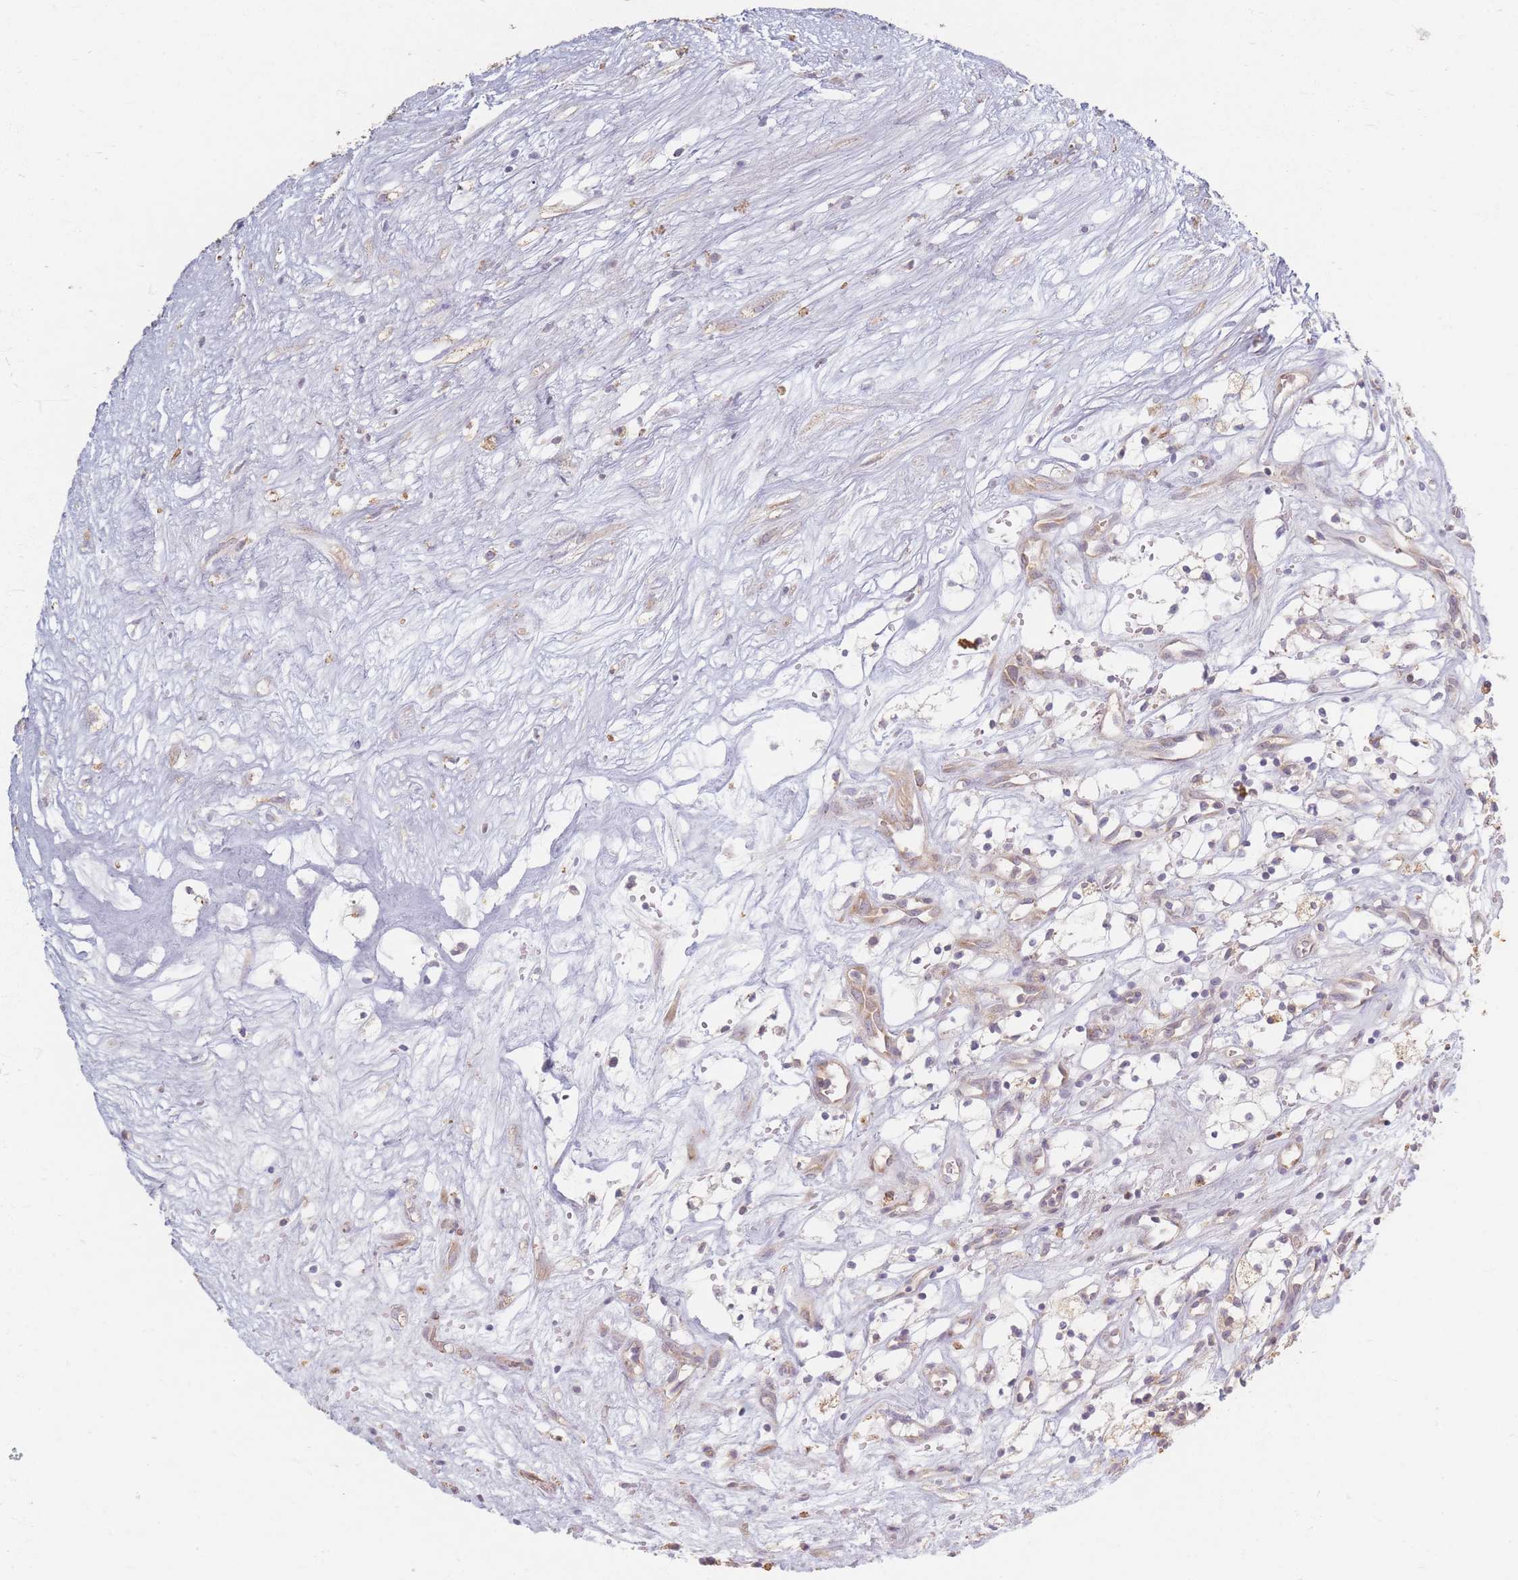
{"staining": {"intensity": "weak", "quantity": "<25%", "location": "cytoplasmic/membranous"}, "tissue": "renal cancer", "cell_type": "Tumor cells", "image_type": "cancer", "snomed": [{"axis": "morphology", "description": "Adenocarcinoma, NOS"}, {"axis": "topography", "description": "Kidney"}], "caption": "High magnification brightfield microscopy of renal cancer (adenocarcinoma) stained with DAB (brown) and counterstained with hematoxylin (blue): tumor cells show no significant staining. The staining is performed using DAB brown chromogen with nuclei counter-stained in using hematoxylin.", "gene": "SMIM14", "patient": {"sex": "male", "age": 59}}